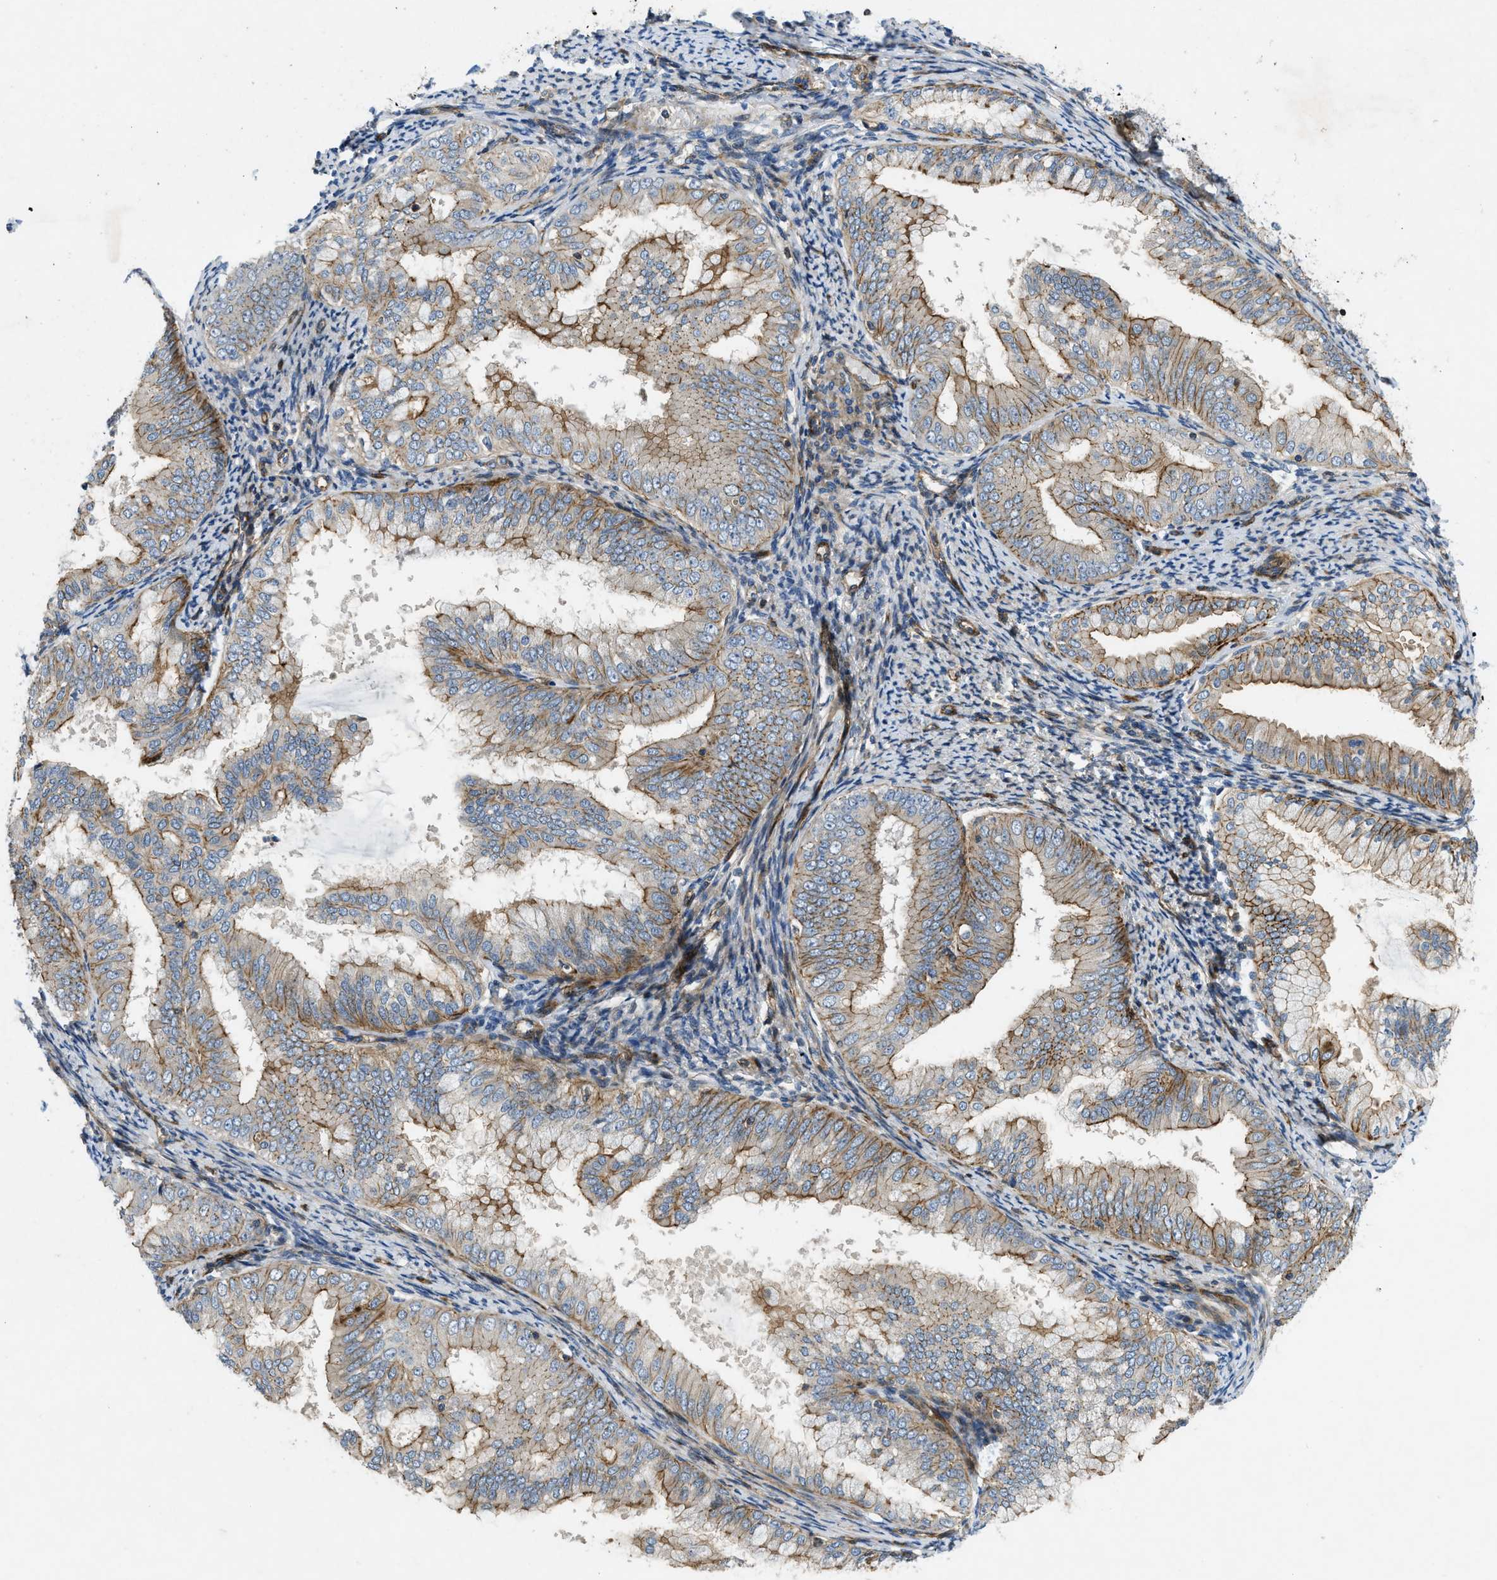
{"staining": {"intensity": "moderate", "quantity": ">75%", "location": "cytoplasmic/membranous"}, "tissue": "endometrial cancer", "cell_type": "Tumor cells", "image_type": "cancer", "snomed": [{"axis": "morphology", "description": "Adenocarcinoma, NOS"}, {"axis": "topography", "description": "Endometrium"}], "caption": "The image demonstrates staining of endometrial cancer, revealing moderate cytoplasmic/membranous protein positivity (brown color) within tumor cells.", "gene": "NYNRIN", "patient": {"sex": "female", "age": 63}}